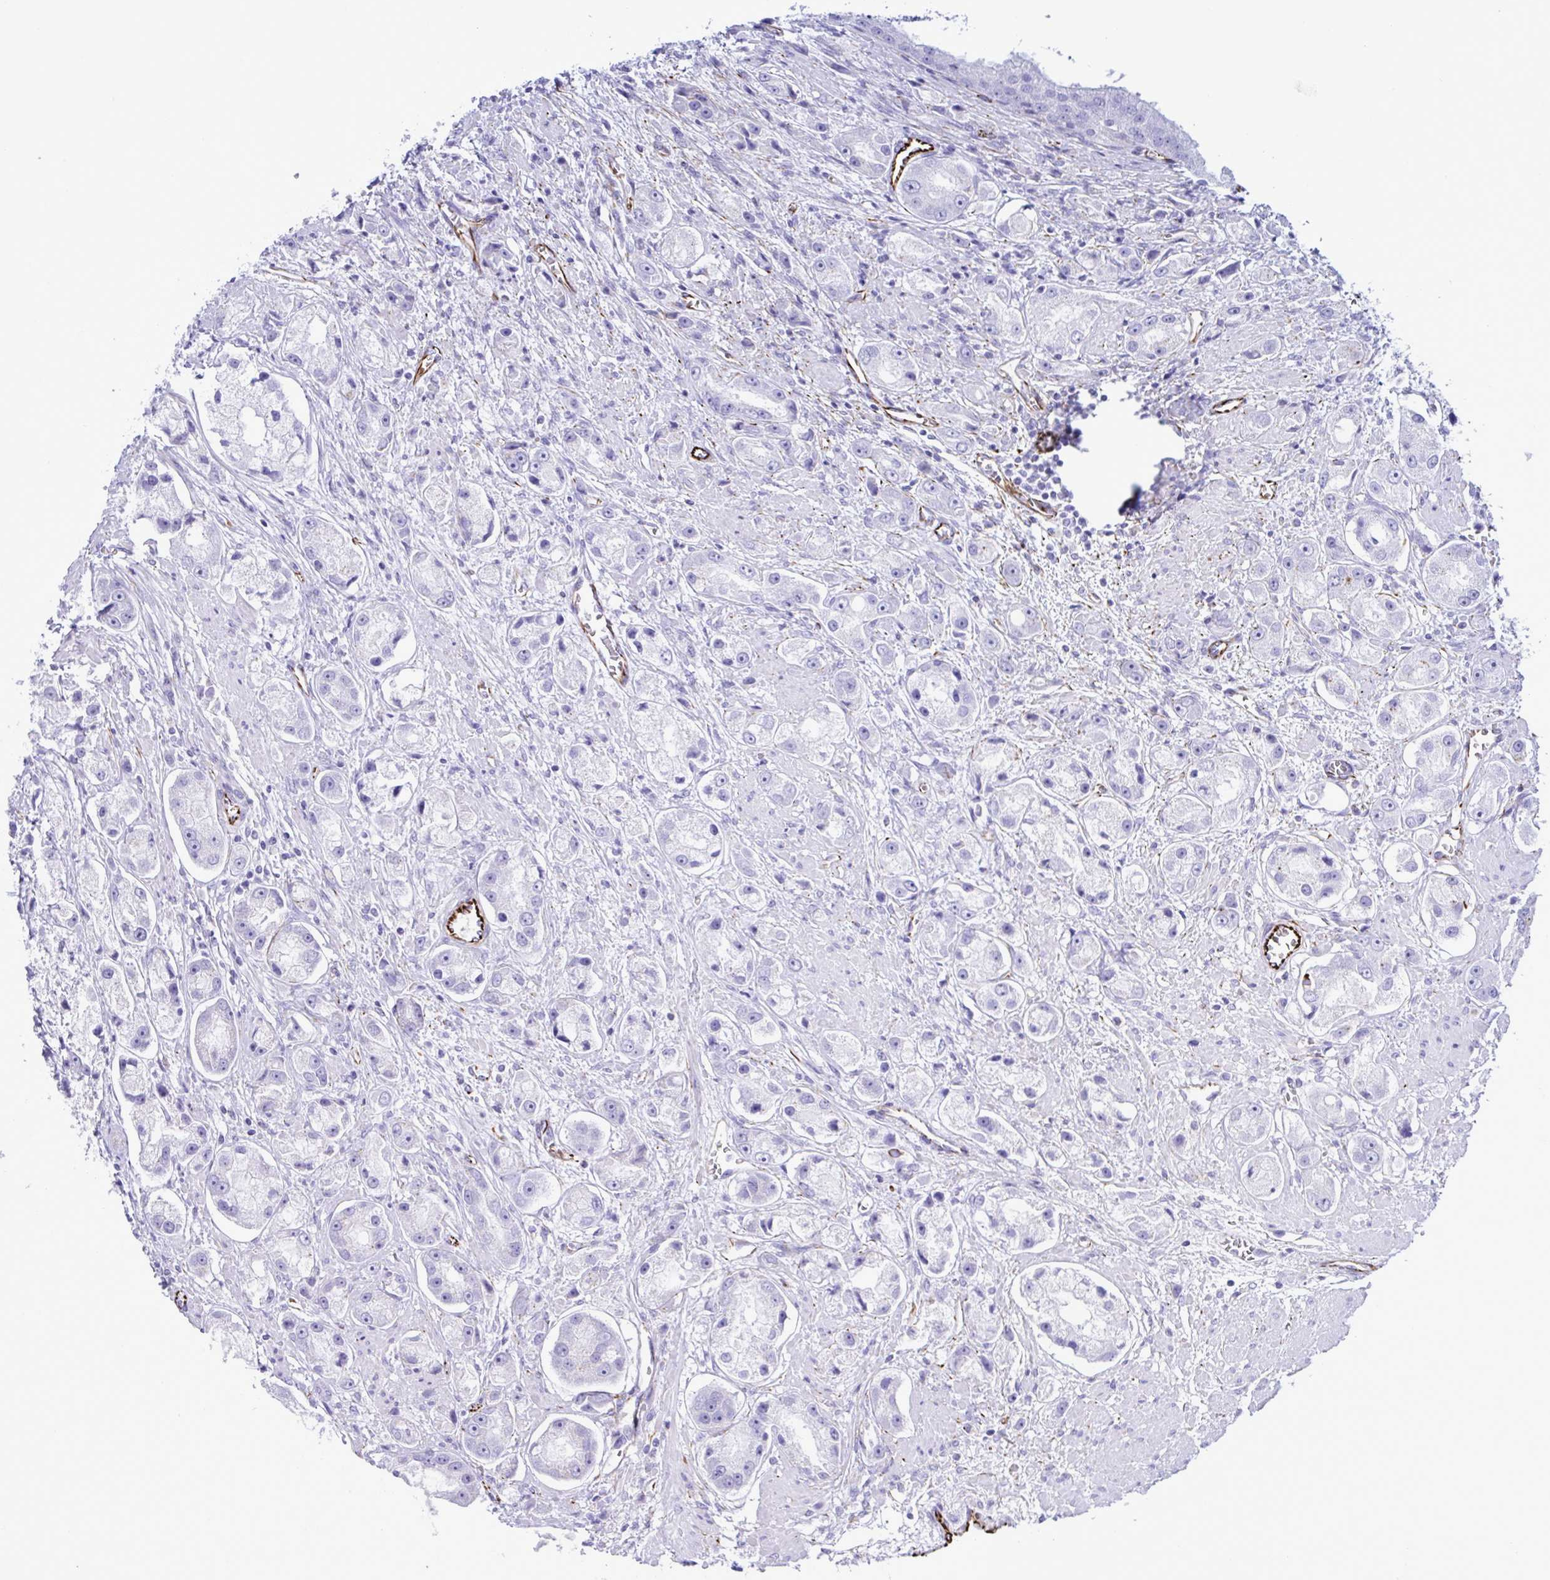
{"staining": {"intensity": "negative", "quantity": "none", "location": "none"}, "tissue": "prostate cancer", "cell_type": "Tumor cells", "image_type": "cancer", "snomed": [{"axis": "morphology", "description": "Adenocarcinoma, High grade"}, {"axis": "topography", "description": "Prostate"}], "caption": "Prostate cancer stained for a protein using immunohistochemistry displays no staining tumor cells.", "gene": "SMAD5", "patient": {"sex": "male", "age": 67}}